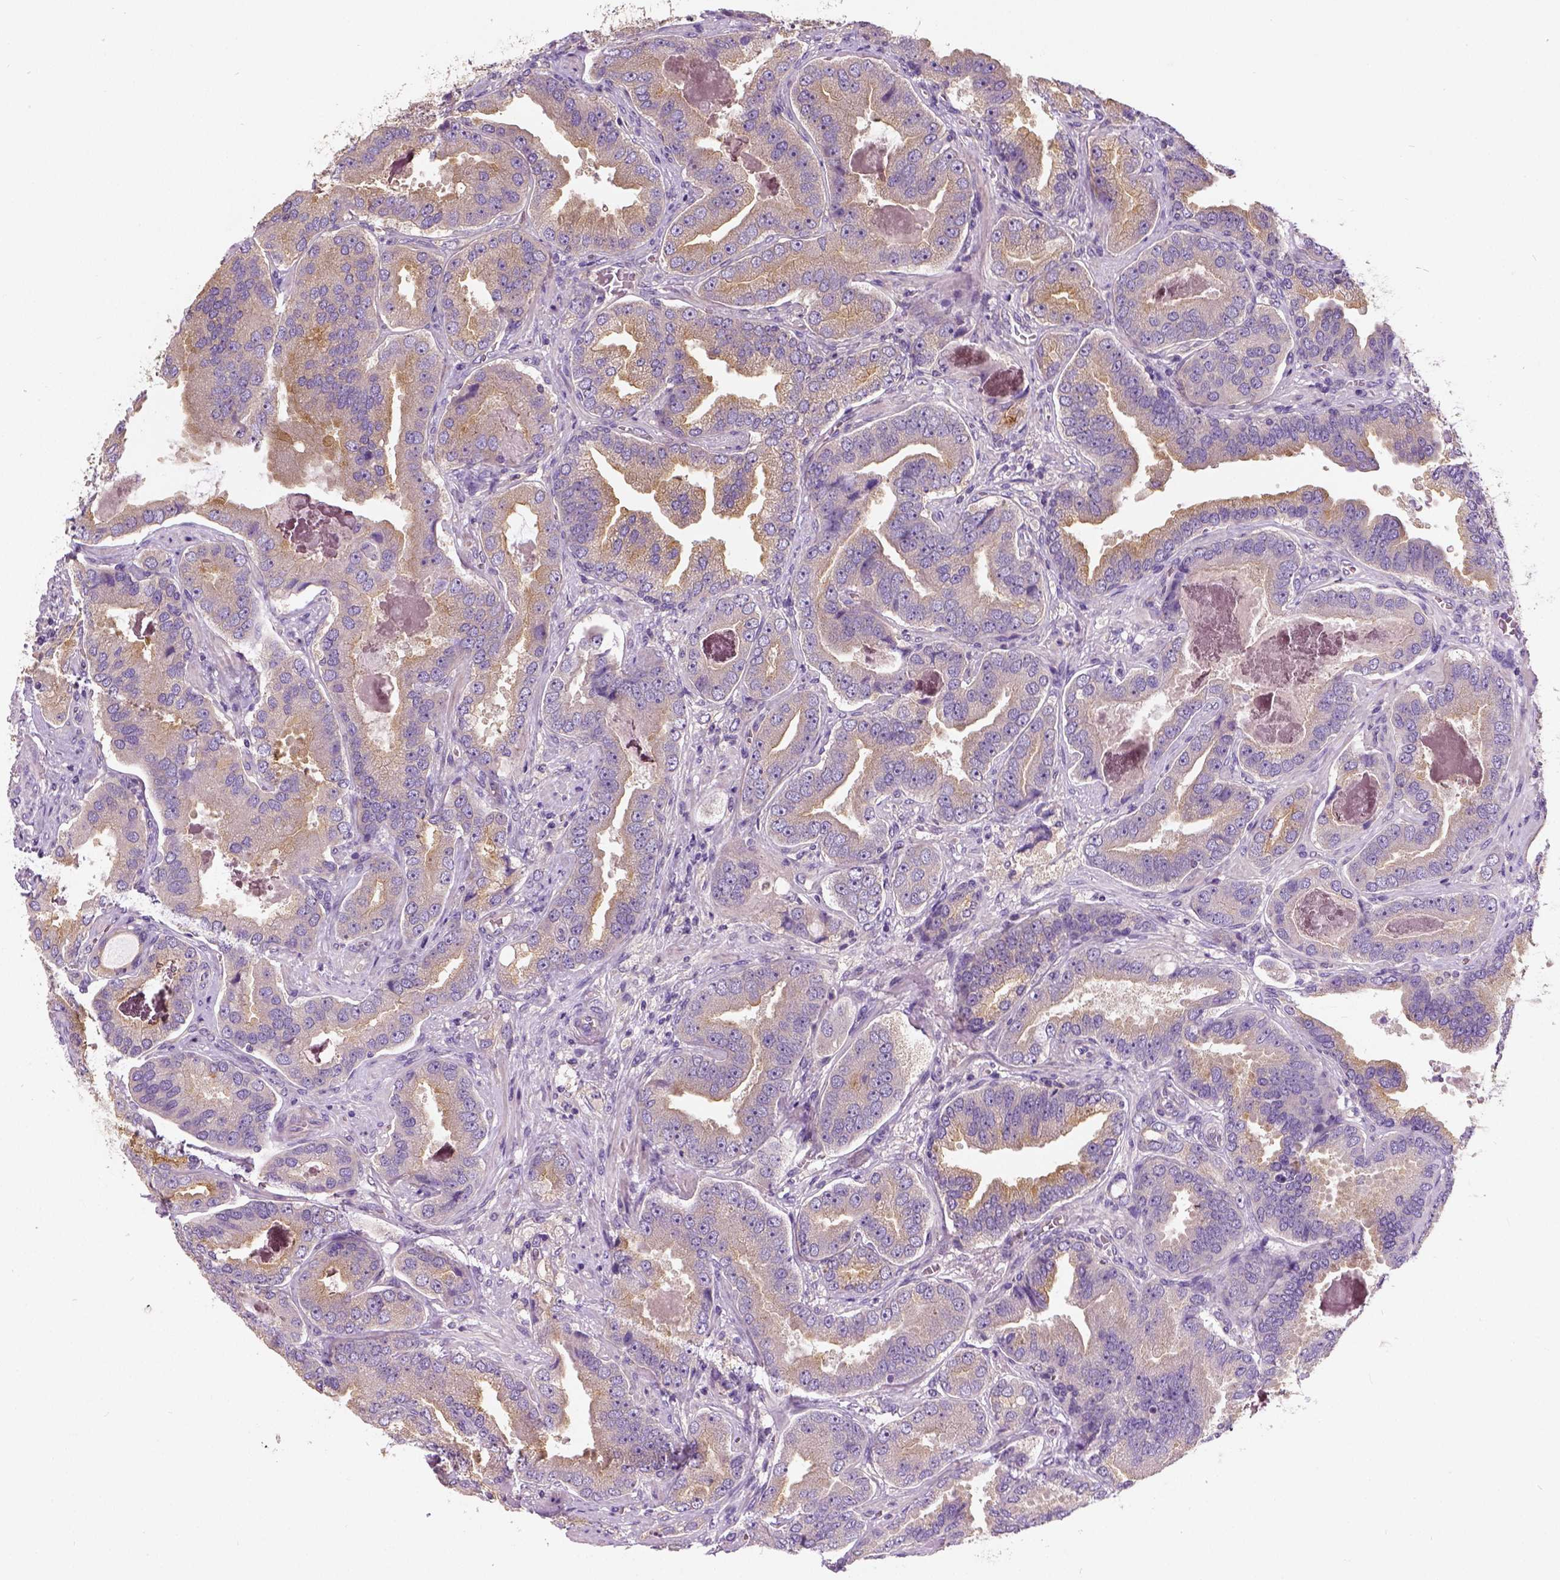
{"staining": {"intensity": "moderate", "quantity": "25%-75%", "location": "cytoplasmic/membranous"}, "tissue": "prostate cancer", "cell_type": "Tumor cells", "image_type": "cancer", "snomed": [{"axis": "morphology", "description": "Adenocarcinoma, NOS"}, {"axis": "topography", "description": "Prostate"}], "caption": "A brown stain shows moderate cytoplasmic/membranous expression of a protein in human prostate cancer tumor cells. Nuclei are stained in blue.", "gene": "CRACR2A", "patient": {"sex": "male", "age": 64}}